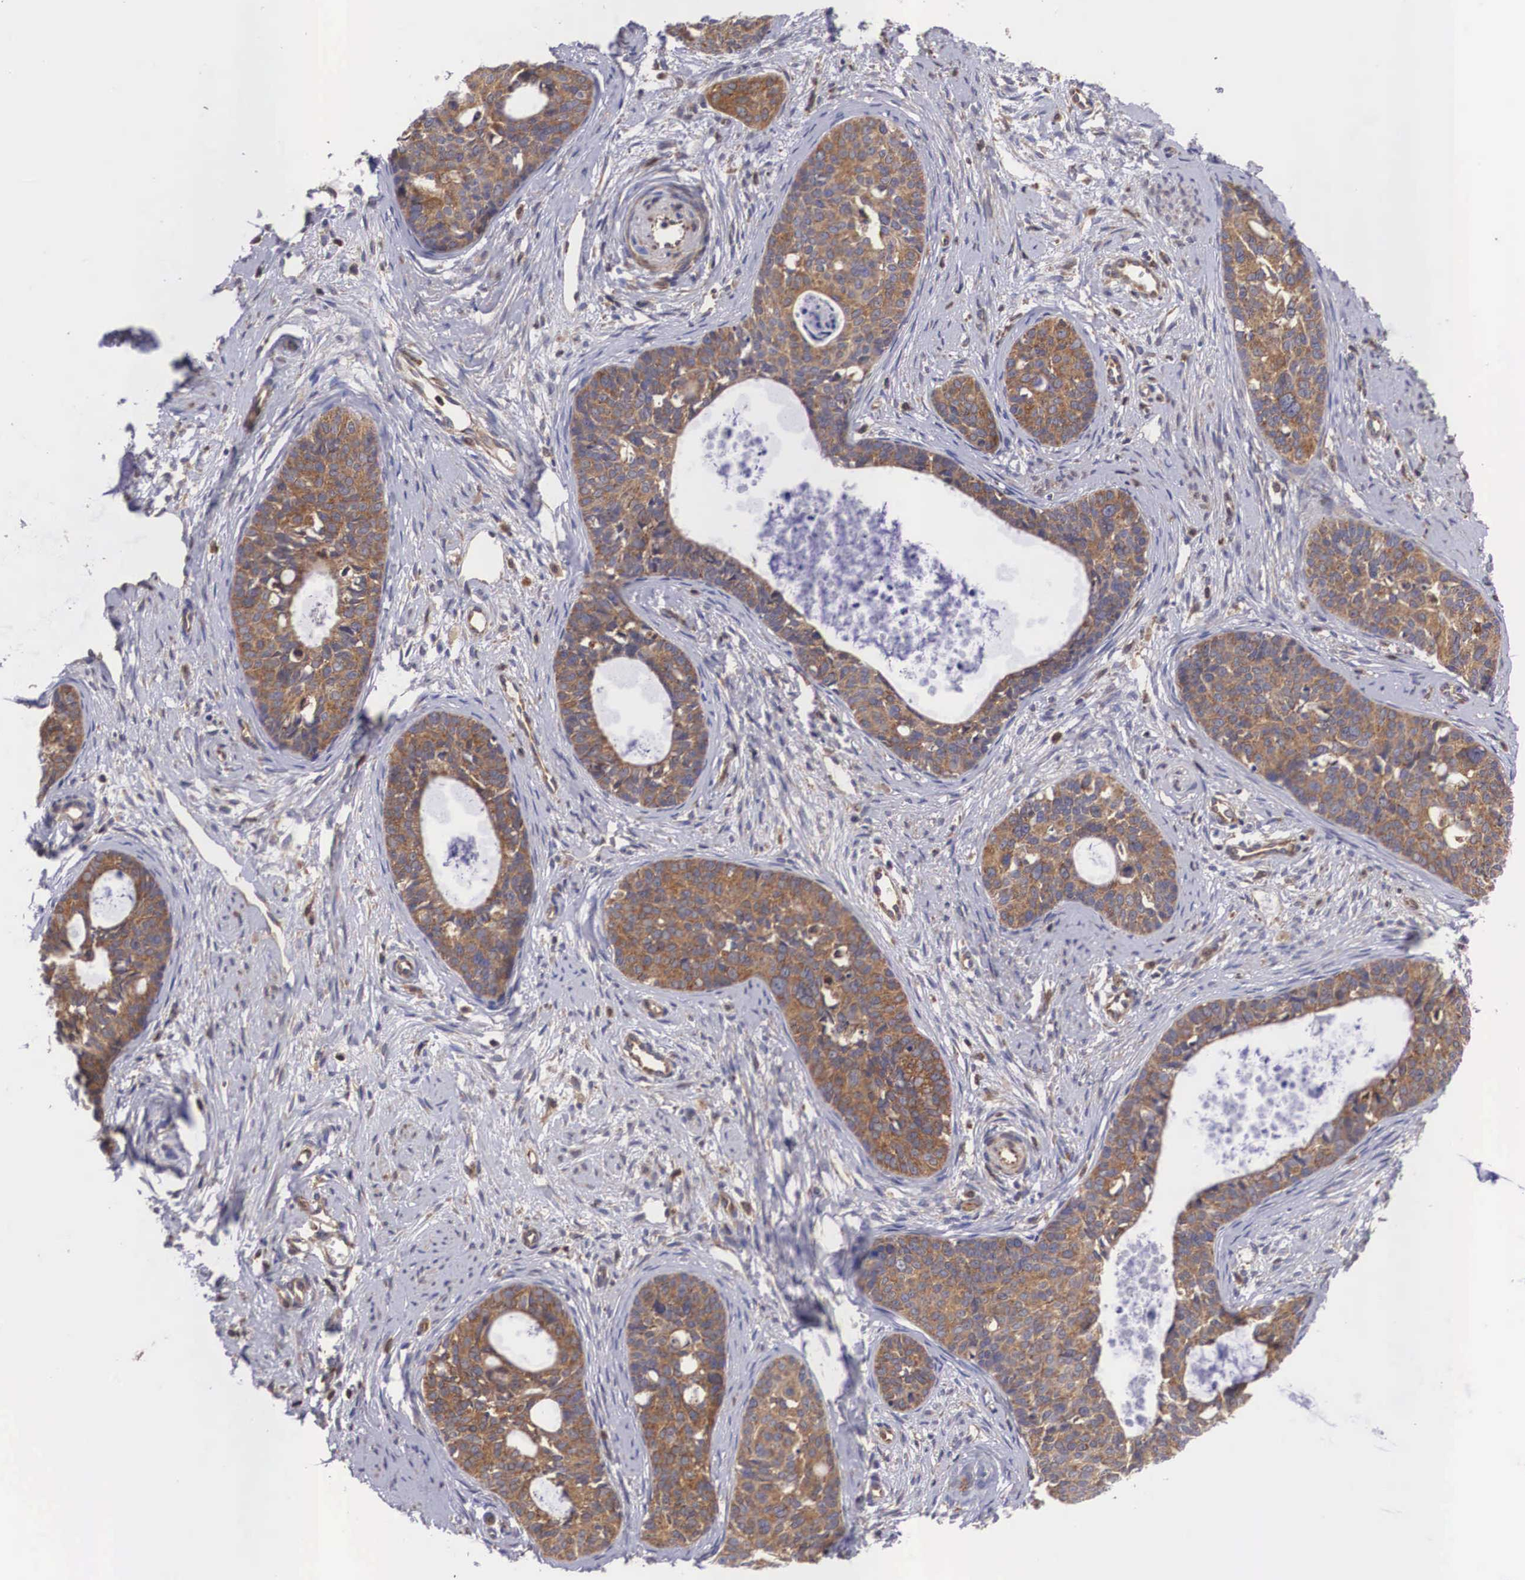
{"staining": {"intensity": "moderate", "quantity": ">75%", "location": "cytoplasmic/membranous"}, "tissue": "cervical cancer", "cell_type": "Tumor cells", "image_type": "cancer", "snomed": [{"axis": "morphology", "description": "Squamous cell carcinoma, NOS"}, {"axis": "topography", "description": "Cervix"}], "caption": "Cervical squamous cell carcinoma stained with immunohistochemistry reveals moderate cytoplasmic/membranous expression in about >75% of tumor cells.", "gene": "DHRS1", "patient": {"sex": "female", "age": 34}}